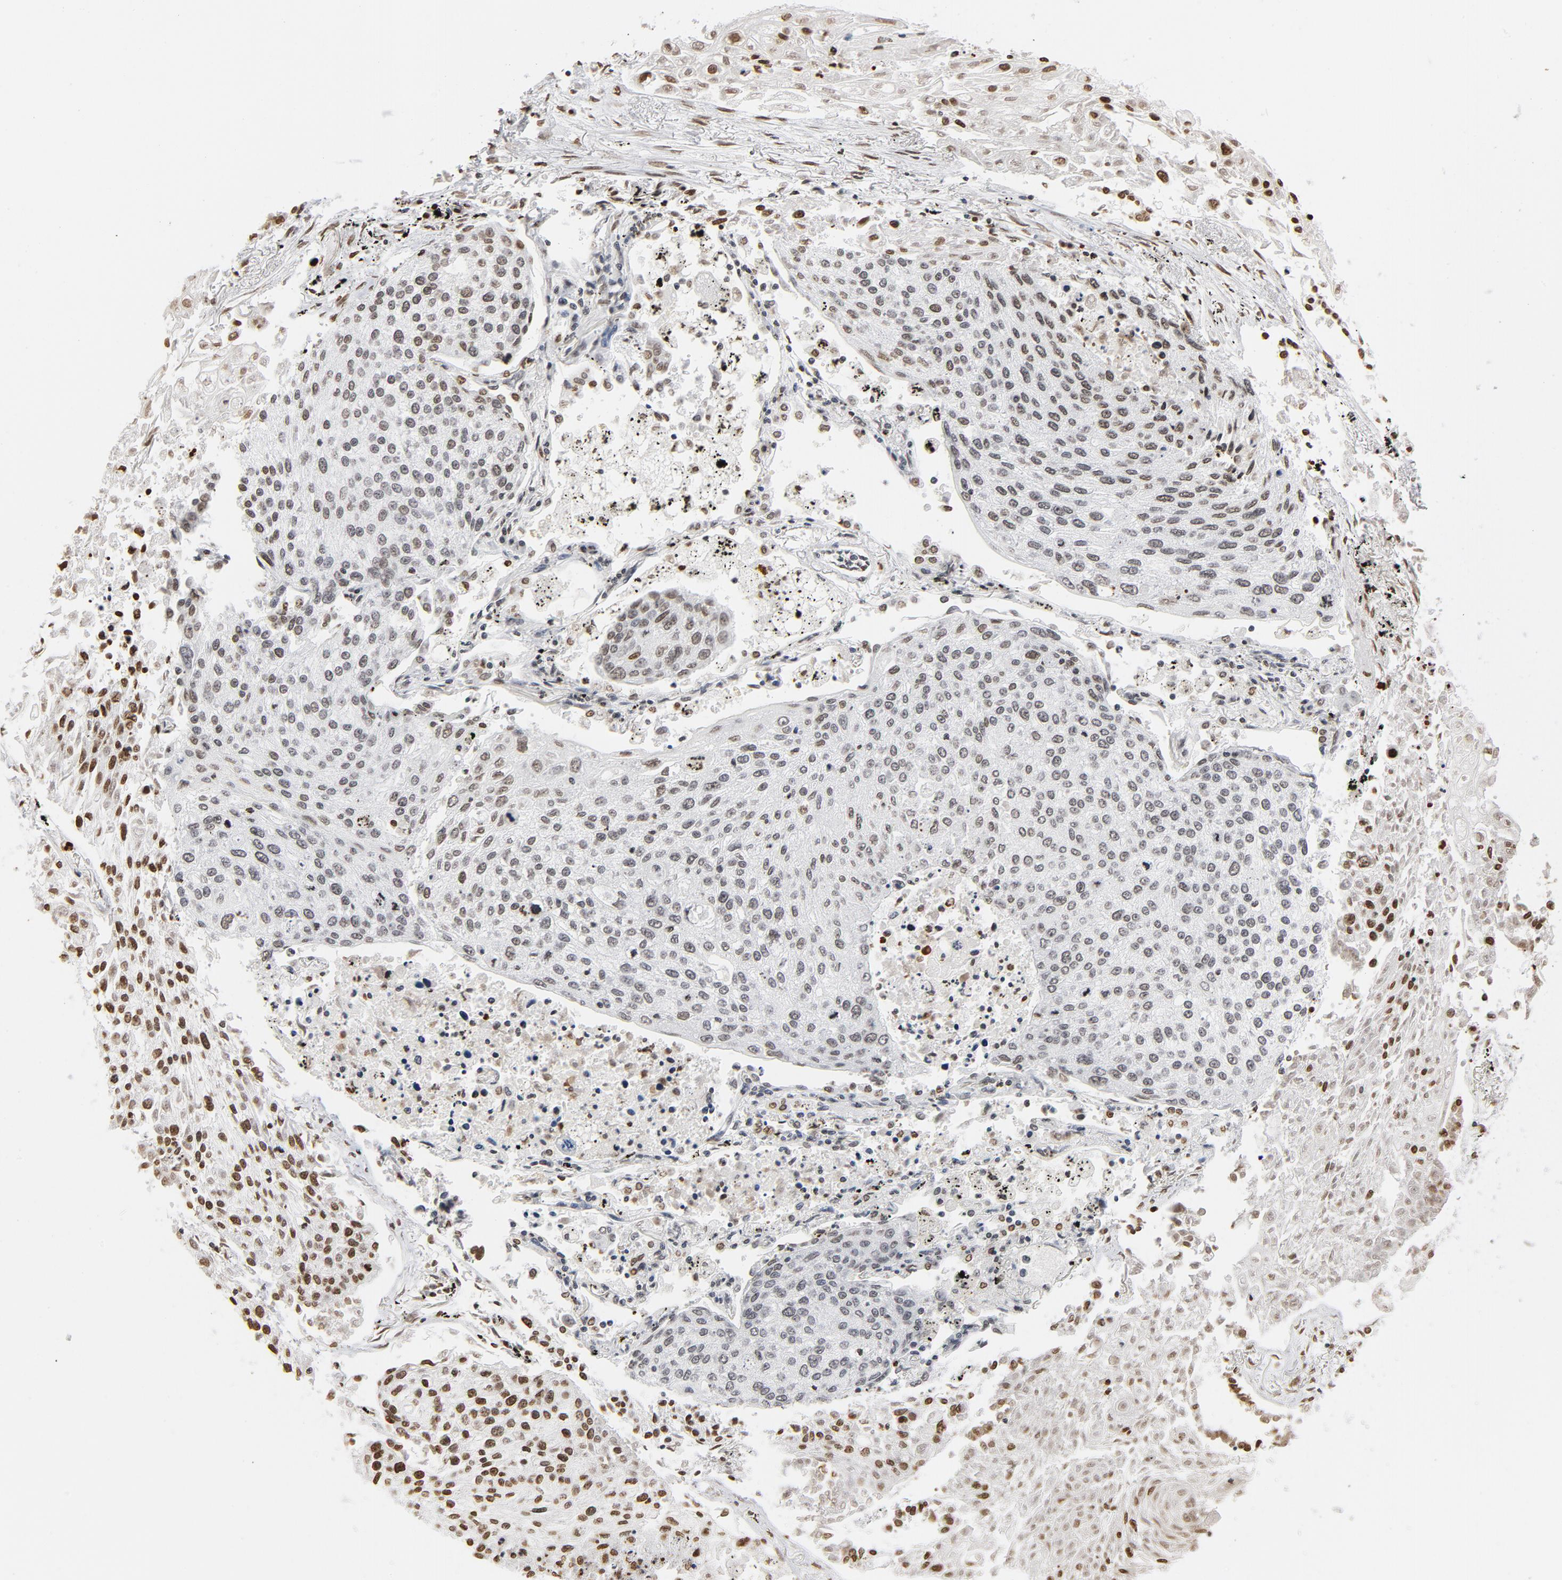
{"staining": {"intensity": "weak", "quantity": "25%-75%", "location": "nuclear"}, "tissue": "lung cancer", "cell_type": "Tumor cells", "image_type": "cancer", "snomed": [{"axis": "morphology", "description": "Squamous cell carcinoma, NOS"}, {"axis": "topography", "description": "Lung"}], "caption": "Protein analysis of lung cancer (squamous cell carcinoma) tissue exhibits weak nuclear positivity in about 25%-75% of tumor cells.", "gene": "H2AC12", "patient": {"sex": "male", "age": 75}}